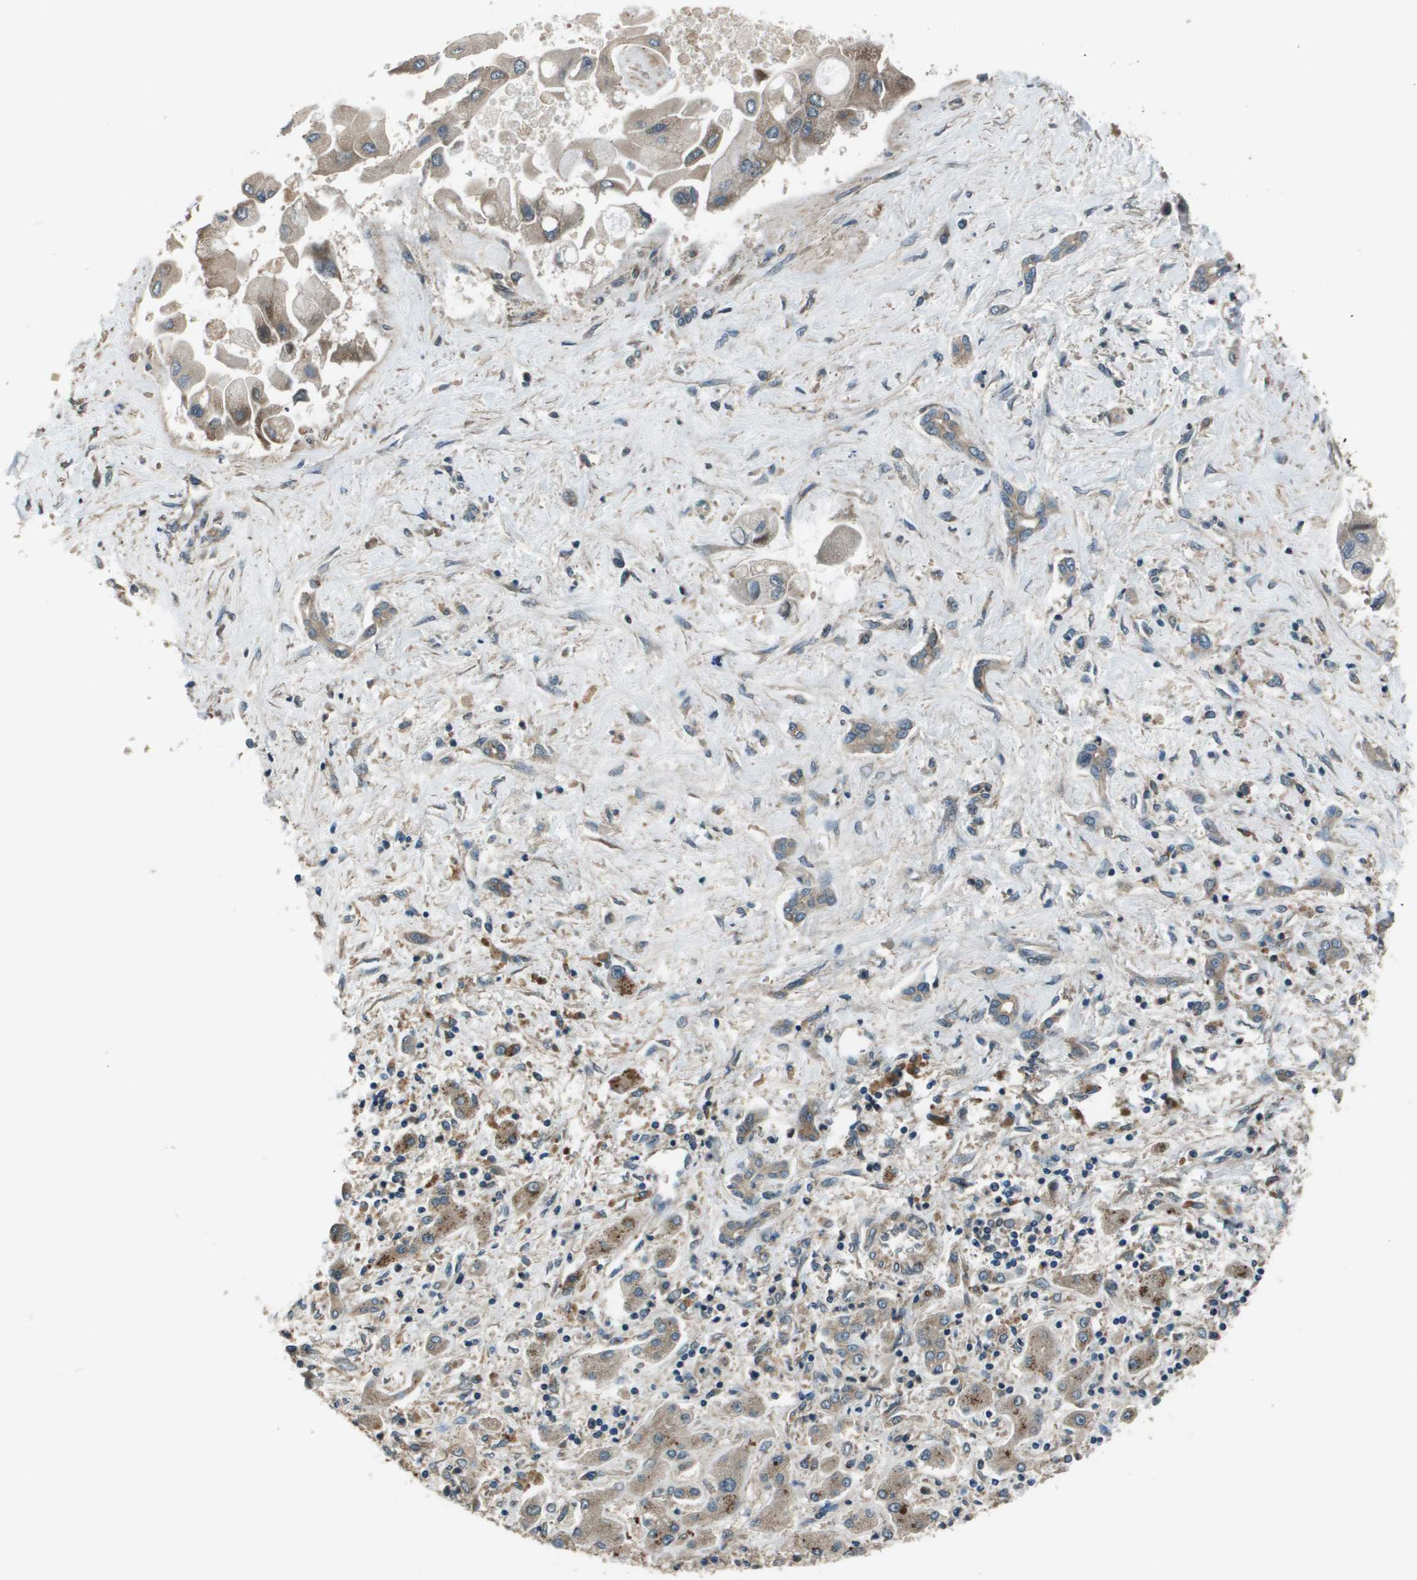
{"staining": {"intensity": "weak", "quantity": ">75%", "location": "cytoplasmic/membranous"}, "tissue": "liver cancer", "cell_type": "Tumor cells", "image_type": "cancer", "snomed": [{"axis": "morphology", "description": "Cholangiocarcinoma"}, {"axis": "topography", "description": "Liver"}], "caption": "Protein expression analysis of human liver cancer (cholangiocarcinoma) reveals weak cytoplasmic/membranous staining in about >75% of tumor cells. Nuclei are stained in blue.", "gene": "ARHGEF11", "patient": {"sex": "male", "age": 50}}